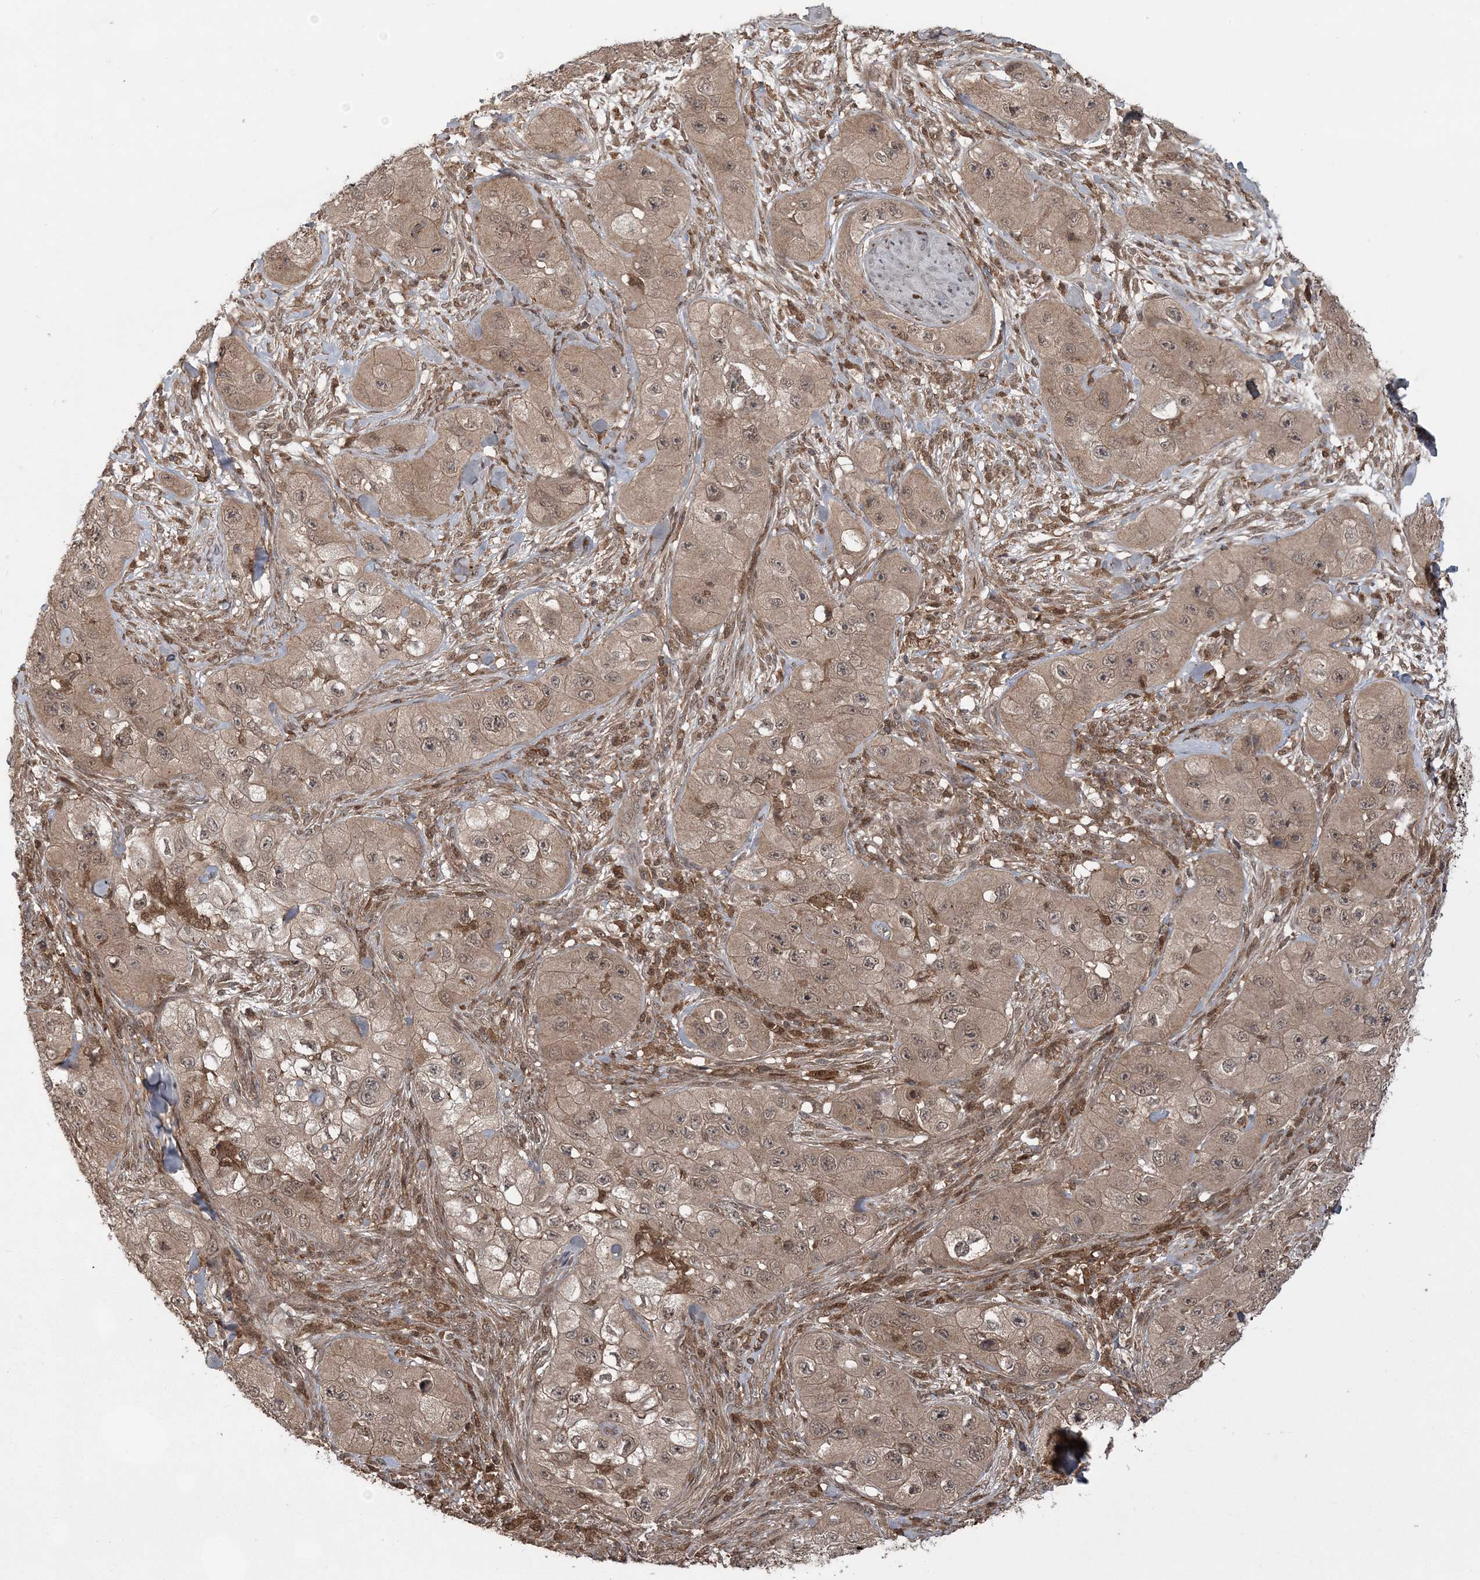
{"staining": {"intensity": "moderate", "quantity": ">75%", "location": "cytoplasmic/membranous,nuclear"}, "tissue": "skin cancer", "cell_type": "Tumor cells", "image_type": "cancer", "snomed": [{"axis": "morphology", "description": "Squamous cell carcinoma, NOS"}, {"axis": "topography", "description": "Skin"}, {"axis": "topography", "description": "Subcutis"}], "caption": "Moderate cytoplasmic/membranous and nuclear expression is present in approximately >75% of tumor cells in skin cancer. (DAB (3,3'-diaminobenzidine) IHC with brightfield microscopy, high magnification).", "gene": "LACC1", "patient": {"sex": "male", "age": 73}}